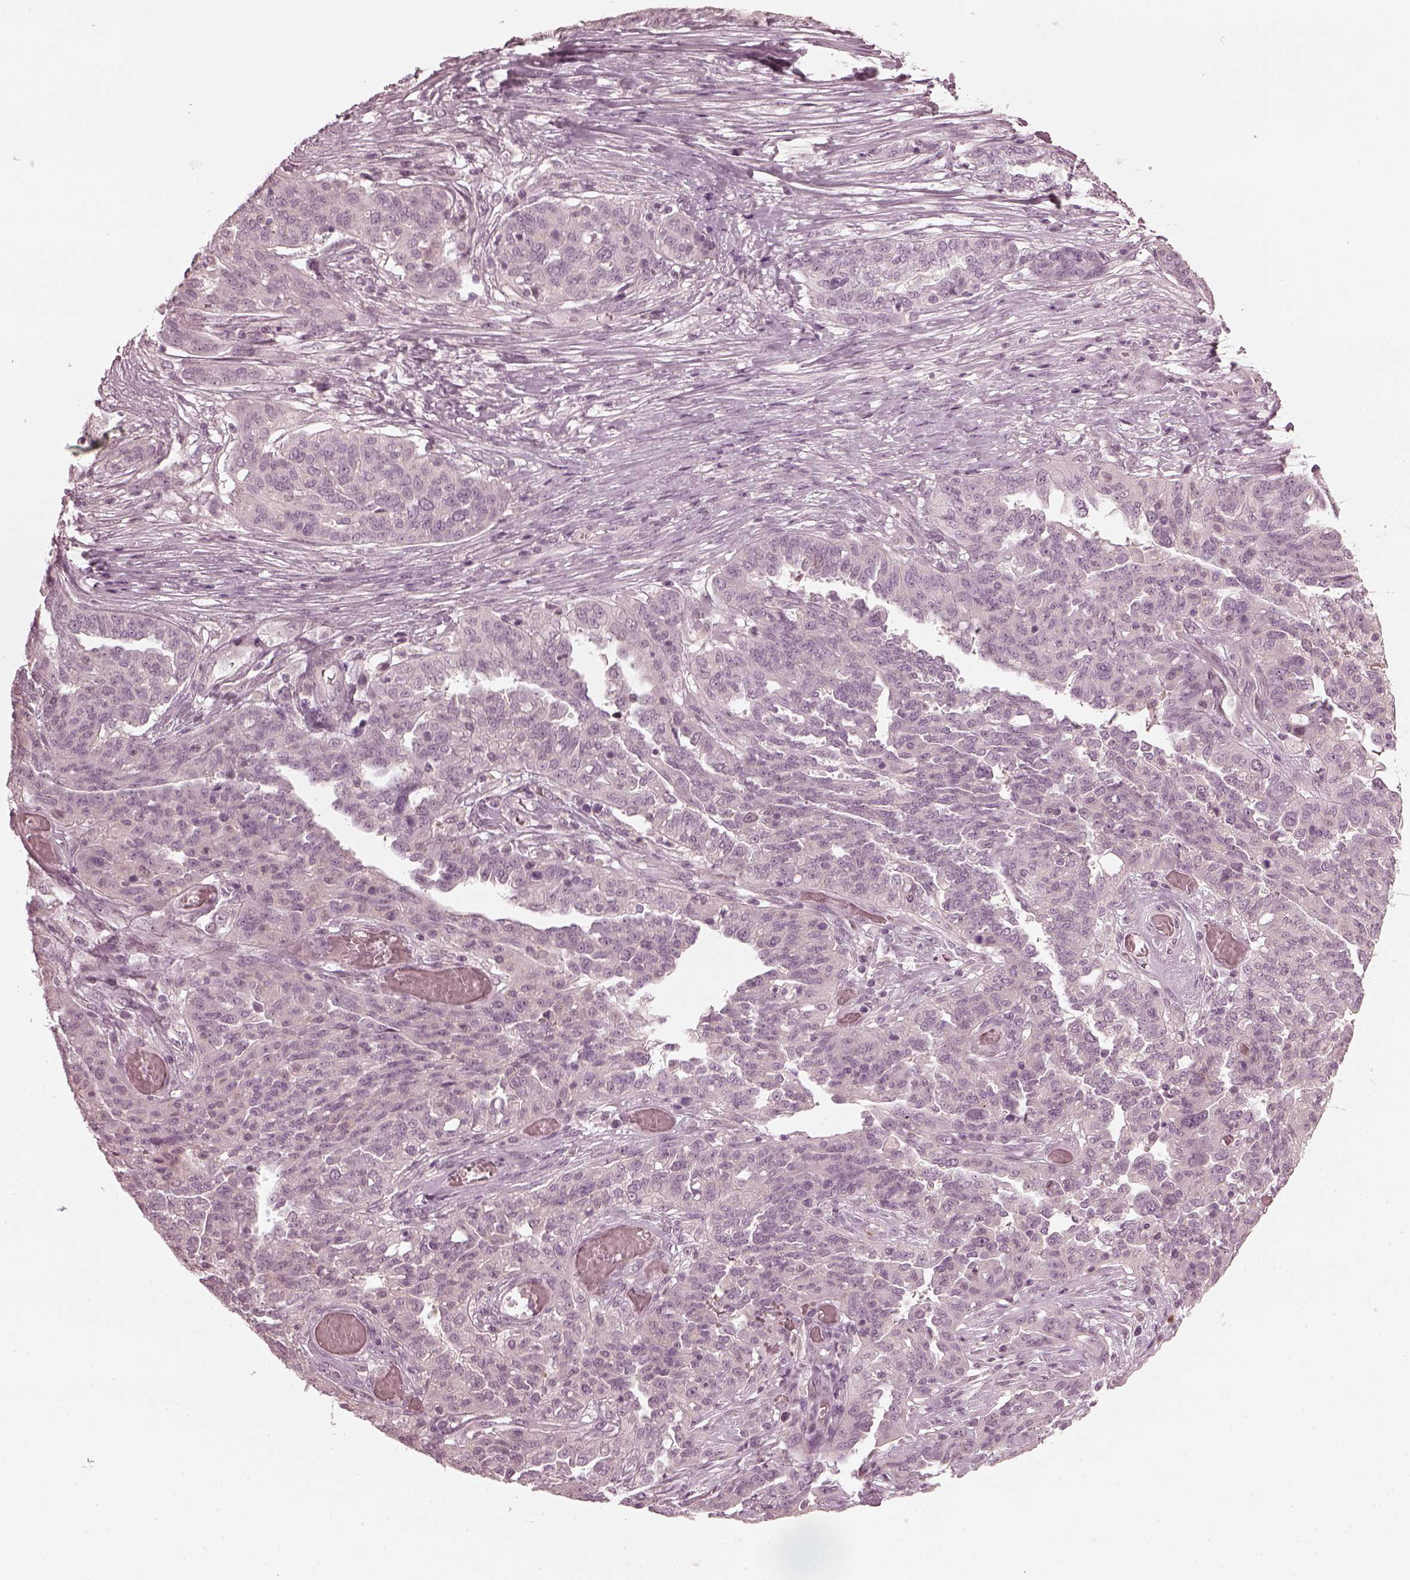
{"staining": {"intensity": "negative", "quantity": "none", "location": "none"}, "tissue": "ovarian cancer", "cell_type": "Tumor cells", "image_type": "cancer", "snomed": [{"axis": "morphology", "description": "Cystadenocarcinoma, serous, NOS"}, {"axis": "topography", "description": "Ovary"}], "caption": "Immunohistochemical staining of human serous cystadenocarcinoma (ovarian) shows no significant expression in tumor cells.", "gene": "CCDC170", "patient": {"sex": "female", "age": 67}}